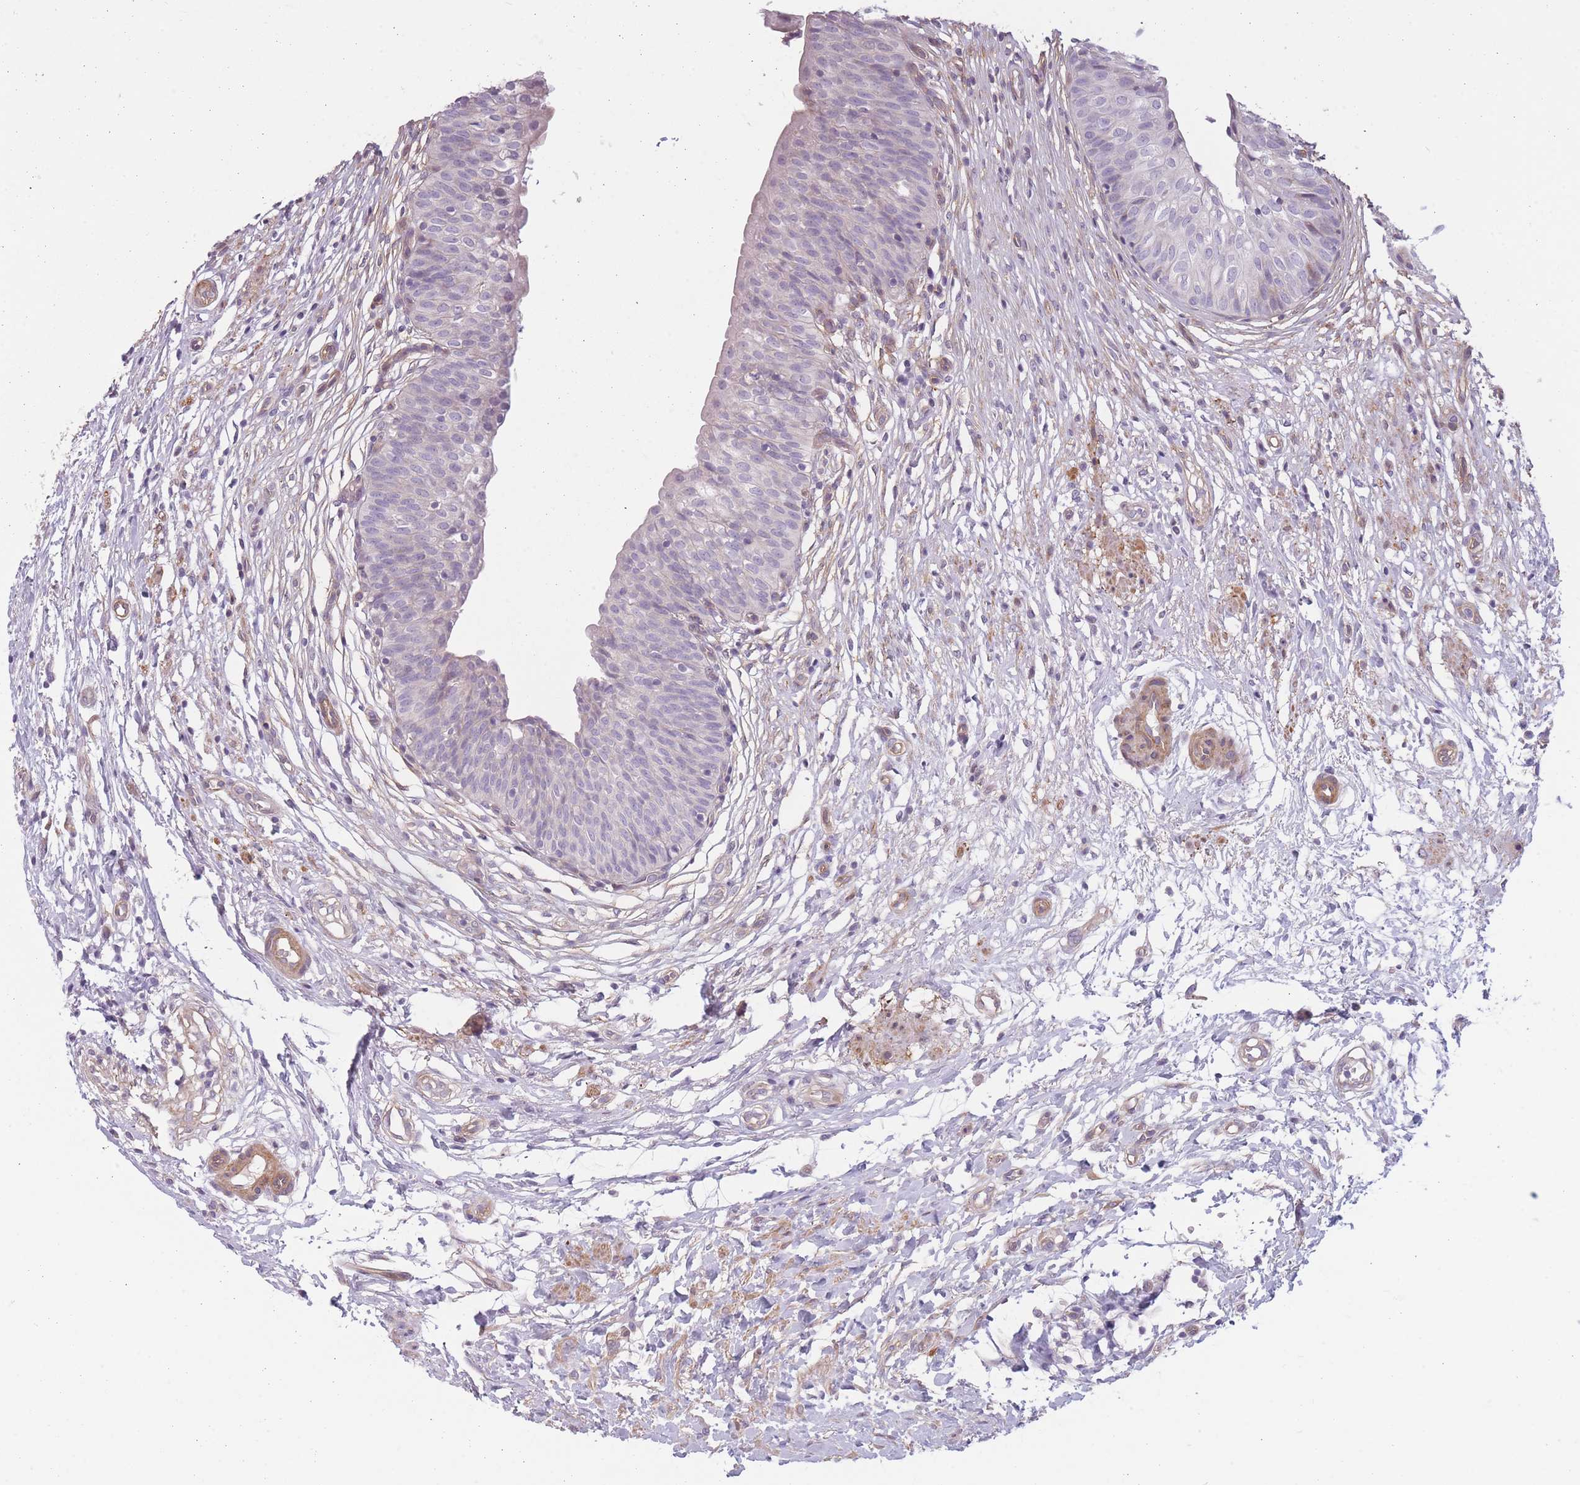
{"staining": {"intensity": "negative", "quantity": "none", "location": "none"}, "tissue": "urinary bladder", "cell_type": "Urothelial cells", "image_type": "normal", "snomed": [{"axis": "morphology", "description": "Normal tissue, NOS"}, {"axis": "topography", "description": "Urinary bladder"}], "caption": "Immunohistochemistry (IHC) of benign human urinary bladder demonstrates no positivity in urothelial cells. (Stains: DAB immunohistochemistry with hematoxylin counter stain, Microscopy: brightfield microscopy at high magnification).", "gene": "SLC7A6", "patient": {"sex": "male", "age": 55}}